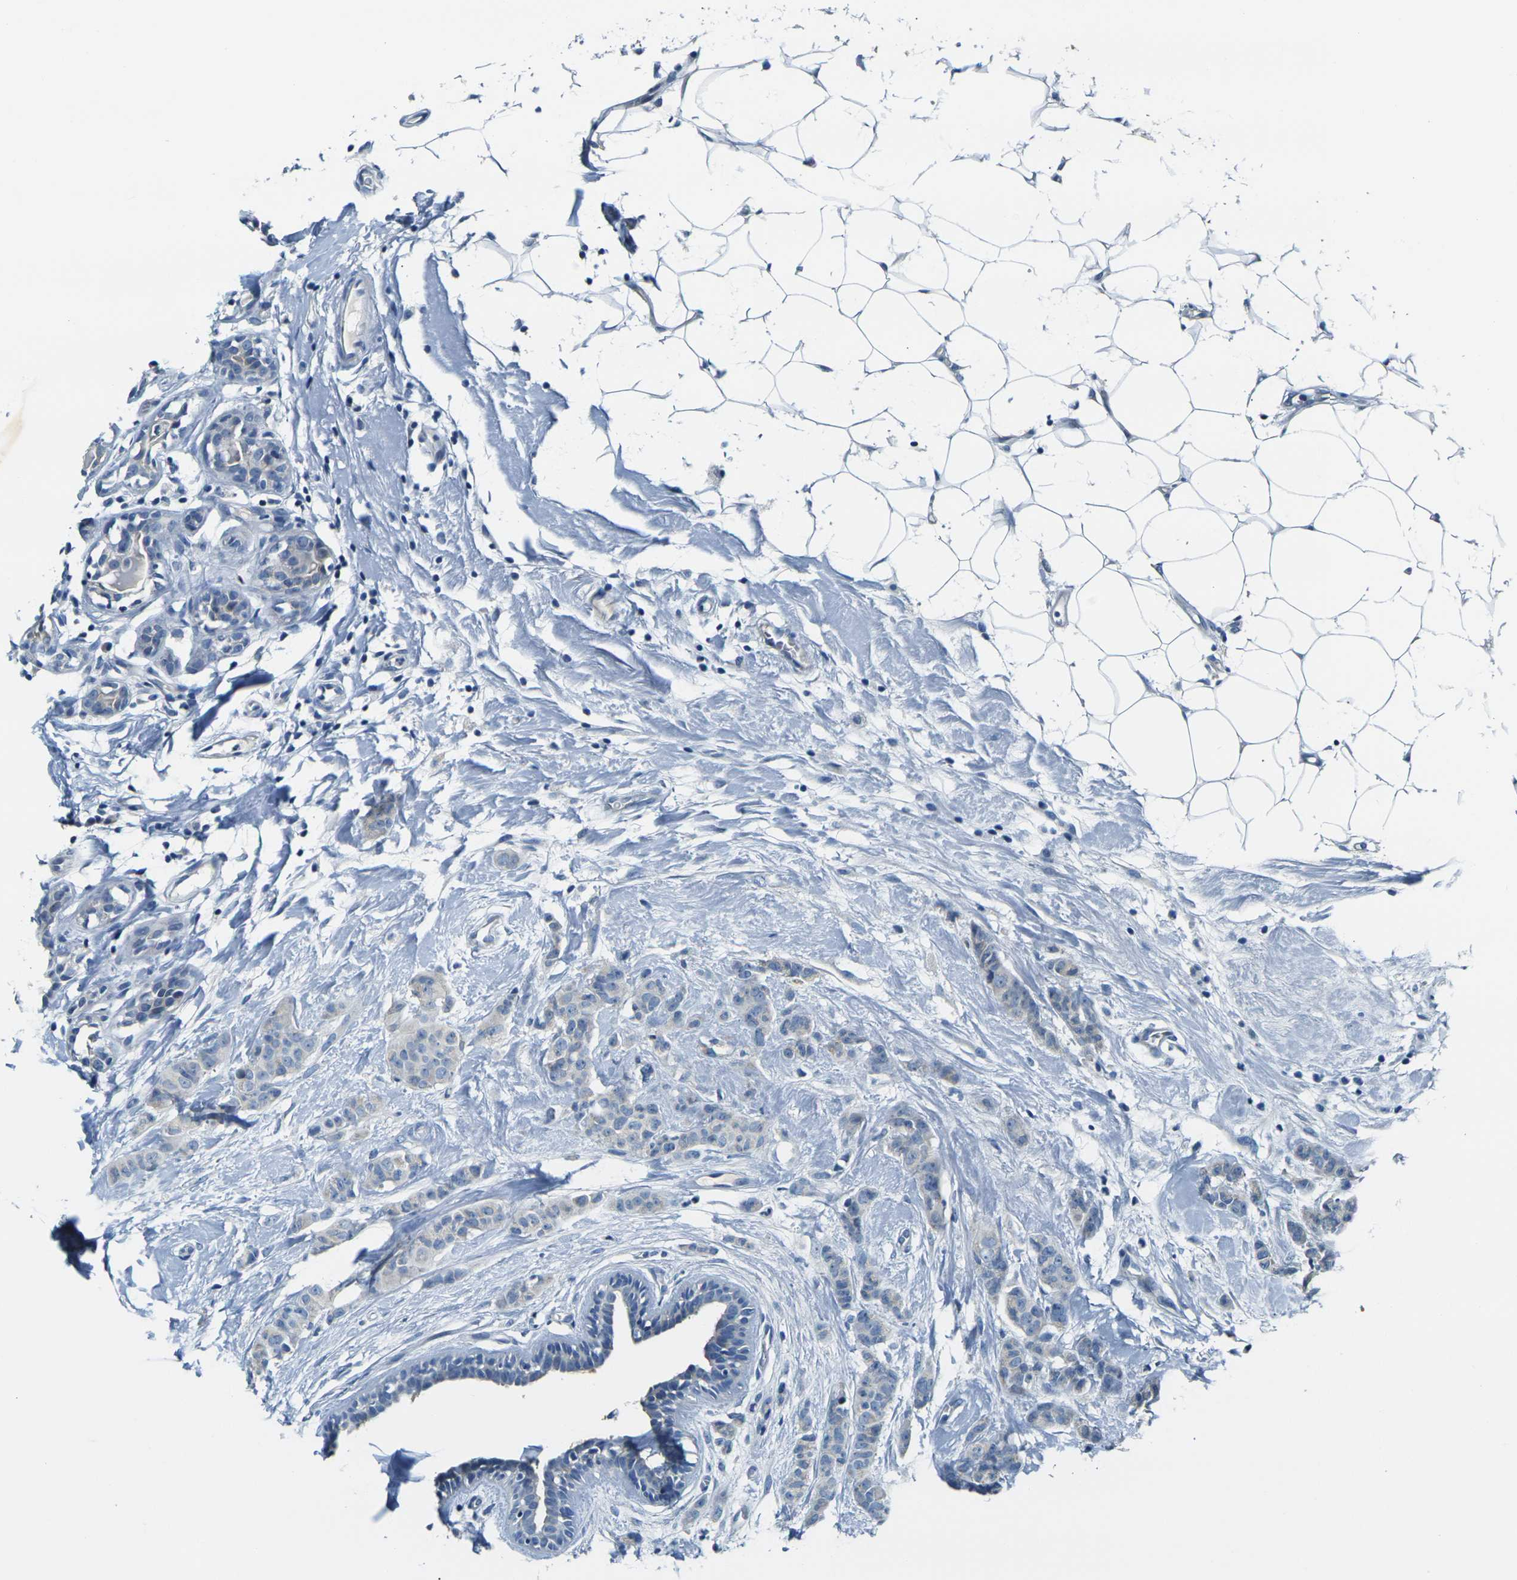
{"staining": {"intensity": "negative", "quantity": "none", "location": "none"}, "tissue": "breast cancer", "cell_type": "Tumor cells", "image_type": "cancer", "snomed": [{"axis": "morphology", "description": "Normal tissue, NOS"}, {"axis": "morphology", "description": "Duct carcinoma"}, {"axis": "topography", "description": "Breast"}], "caption": "This is an immunohistochemistry (IHC) histopathology image of intraductal carcinoma (breast). There is no positivity in tumor cells.", "gene": "SHISAL2B", "patient": {"sex": "female", "age": 40}}